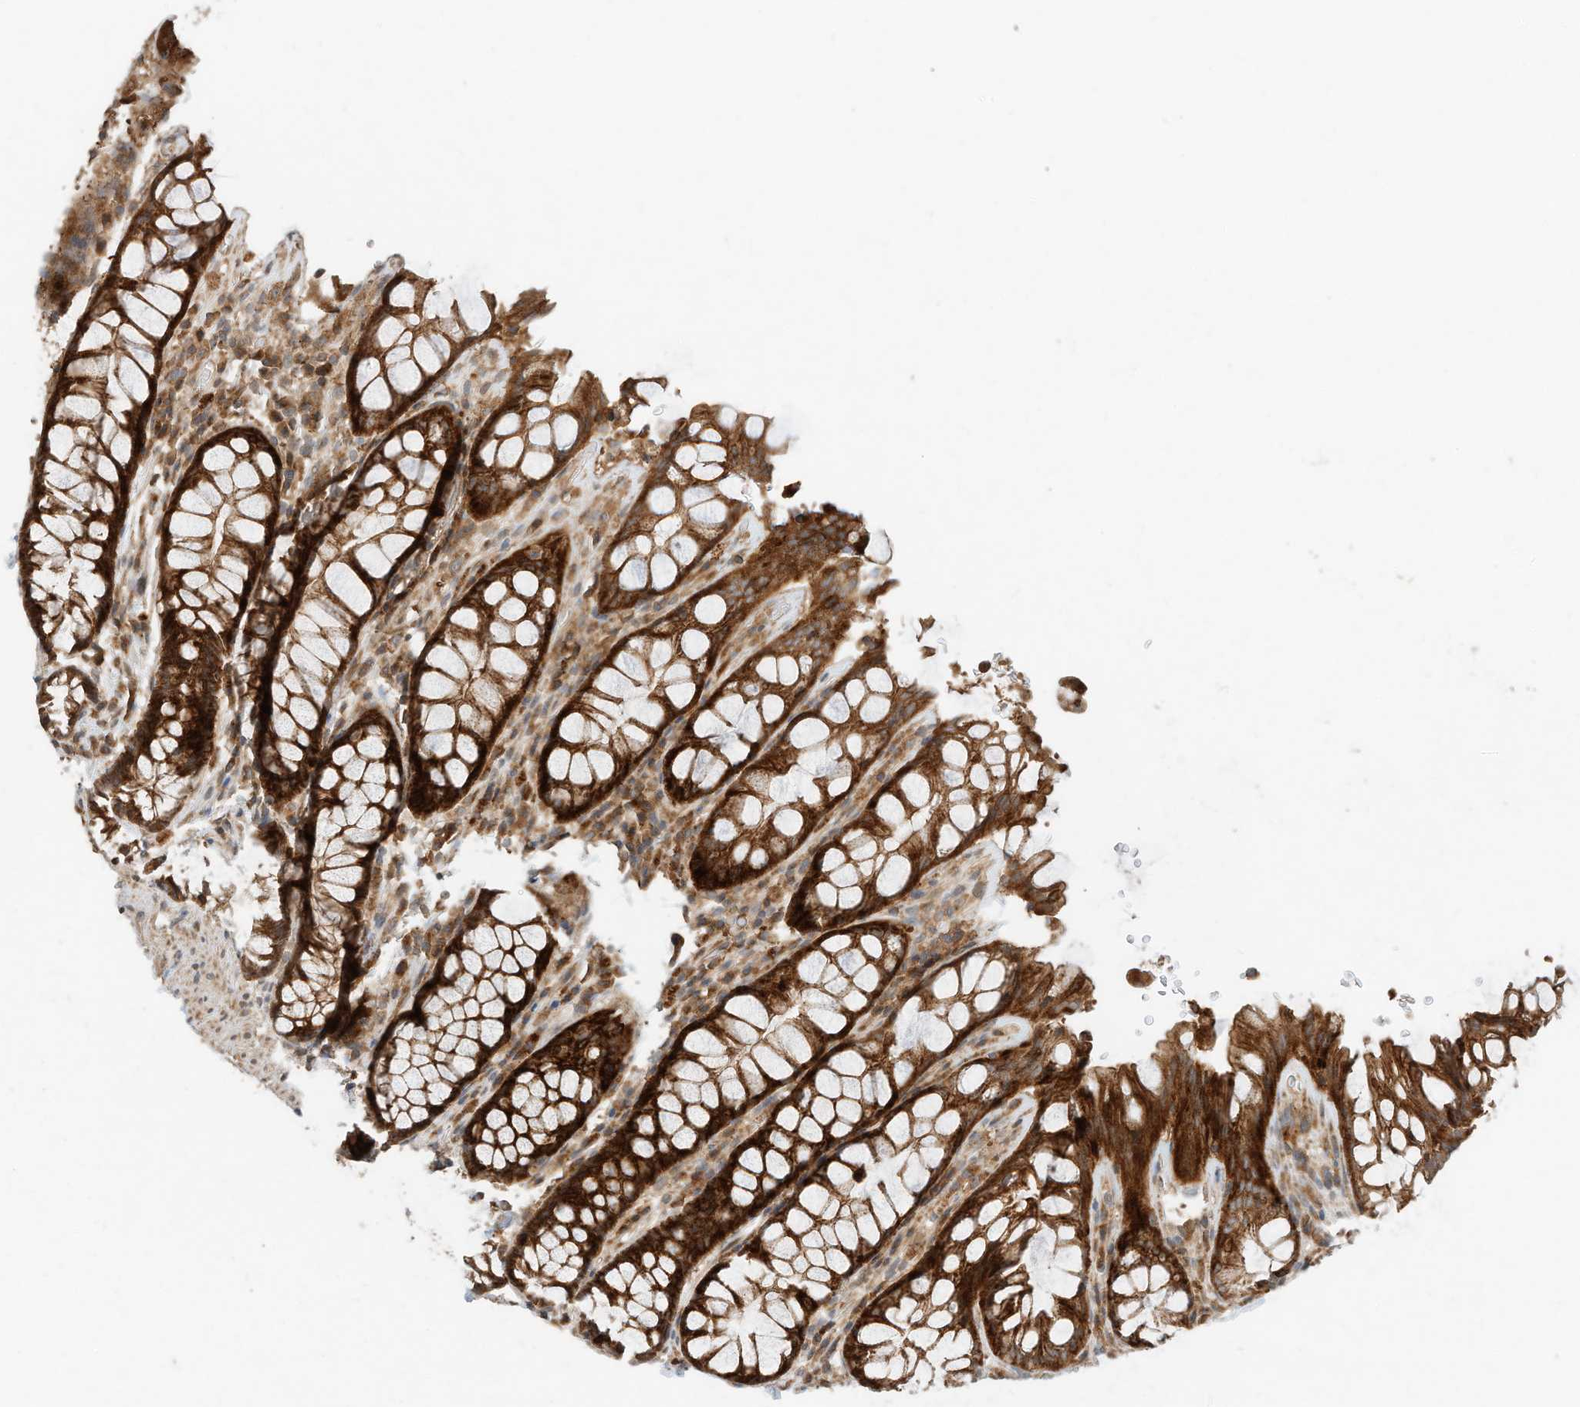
{"staining": {"intensity": "strong", "quantity": ">75%", "location": "cytoplasmic/membranous"}, "tissue": "rectum", "cell_type": "Glandular cells", "image_type": "normal", "snomed": [{"axis": "morphology", "description": "Normal tissue, NOS"}, {"axis": "topography", "description": "Rectum"}], "caption": "DAB (3,3'-diaminobenzidine) immunohistochemical staining of normal rectum demonstrates strong cytoplasmic/membranous protein positivity in approximately >75% of glandular cells.", "gene": "CPAMD8", "patient": {"sex": "male", "age": 64}}